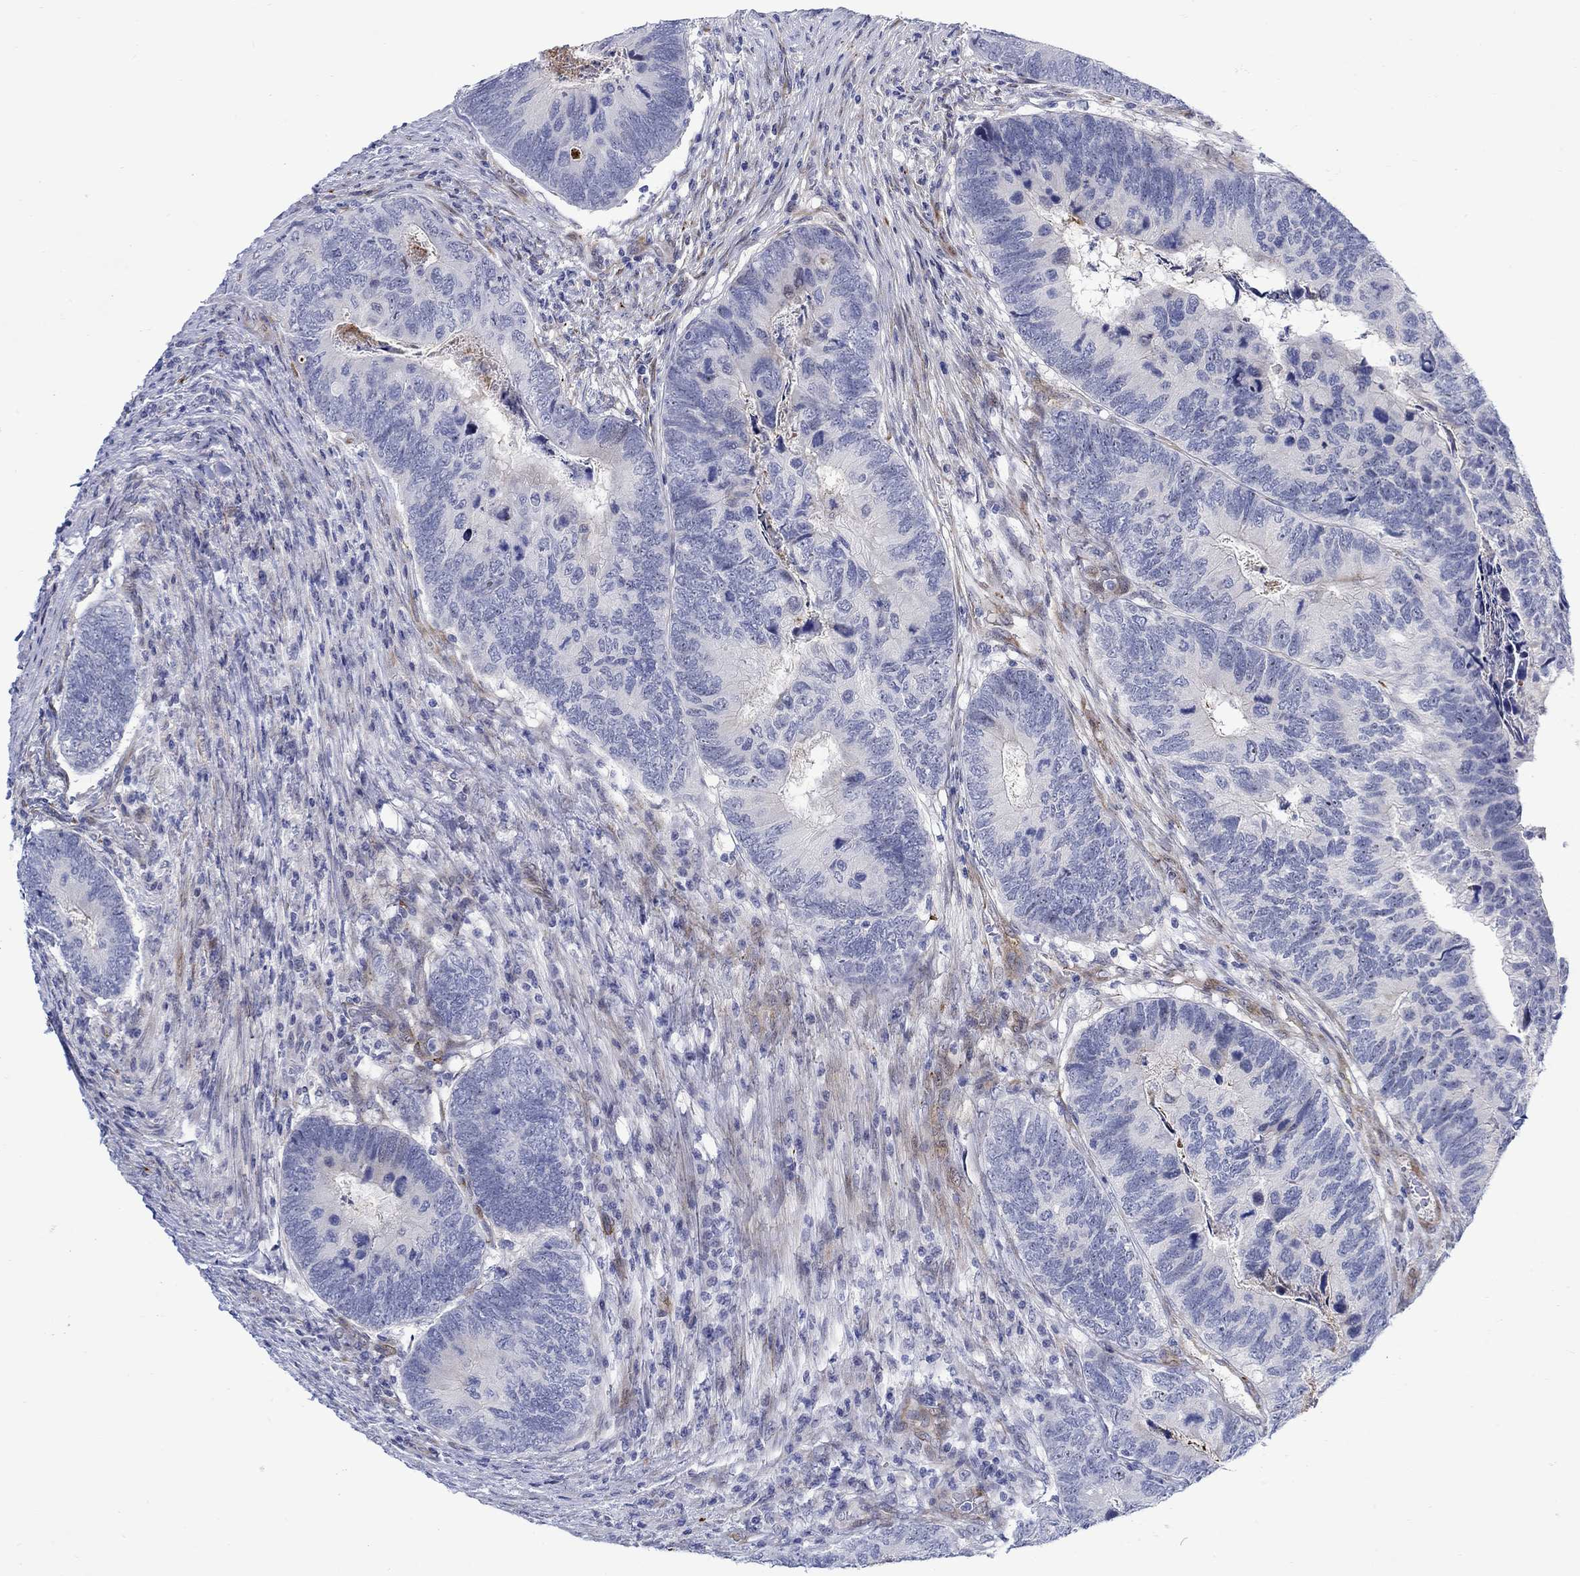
{"staining": {"intensity": "negative", "quantity": "none", "location": "none"}, "tissue": "colorectal cancer", "cell_type": "Tumor cells", "image_type": "cancer", "snomed": [{"axis": "morphology", "description": "Adenocarcinoma, NOS"}, {"axis": "topography", "description": "Colon"}], "caption": "Tumor cells show no significant staining in adenocarcinoma (colorectal). The staining was performed using DAB (3,3'-diaminobenzidine) to visualize the protein expression in brown, while the nuclei were stained in blue with hematoxylin (Magnification: 20x).", "gene": "KSR2", "patient": {"sex": "female", "age": 67}}